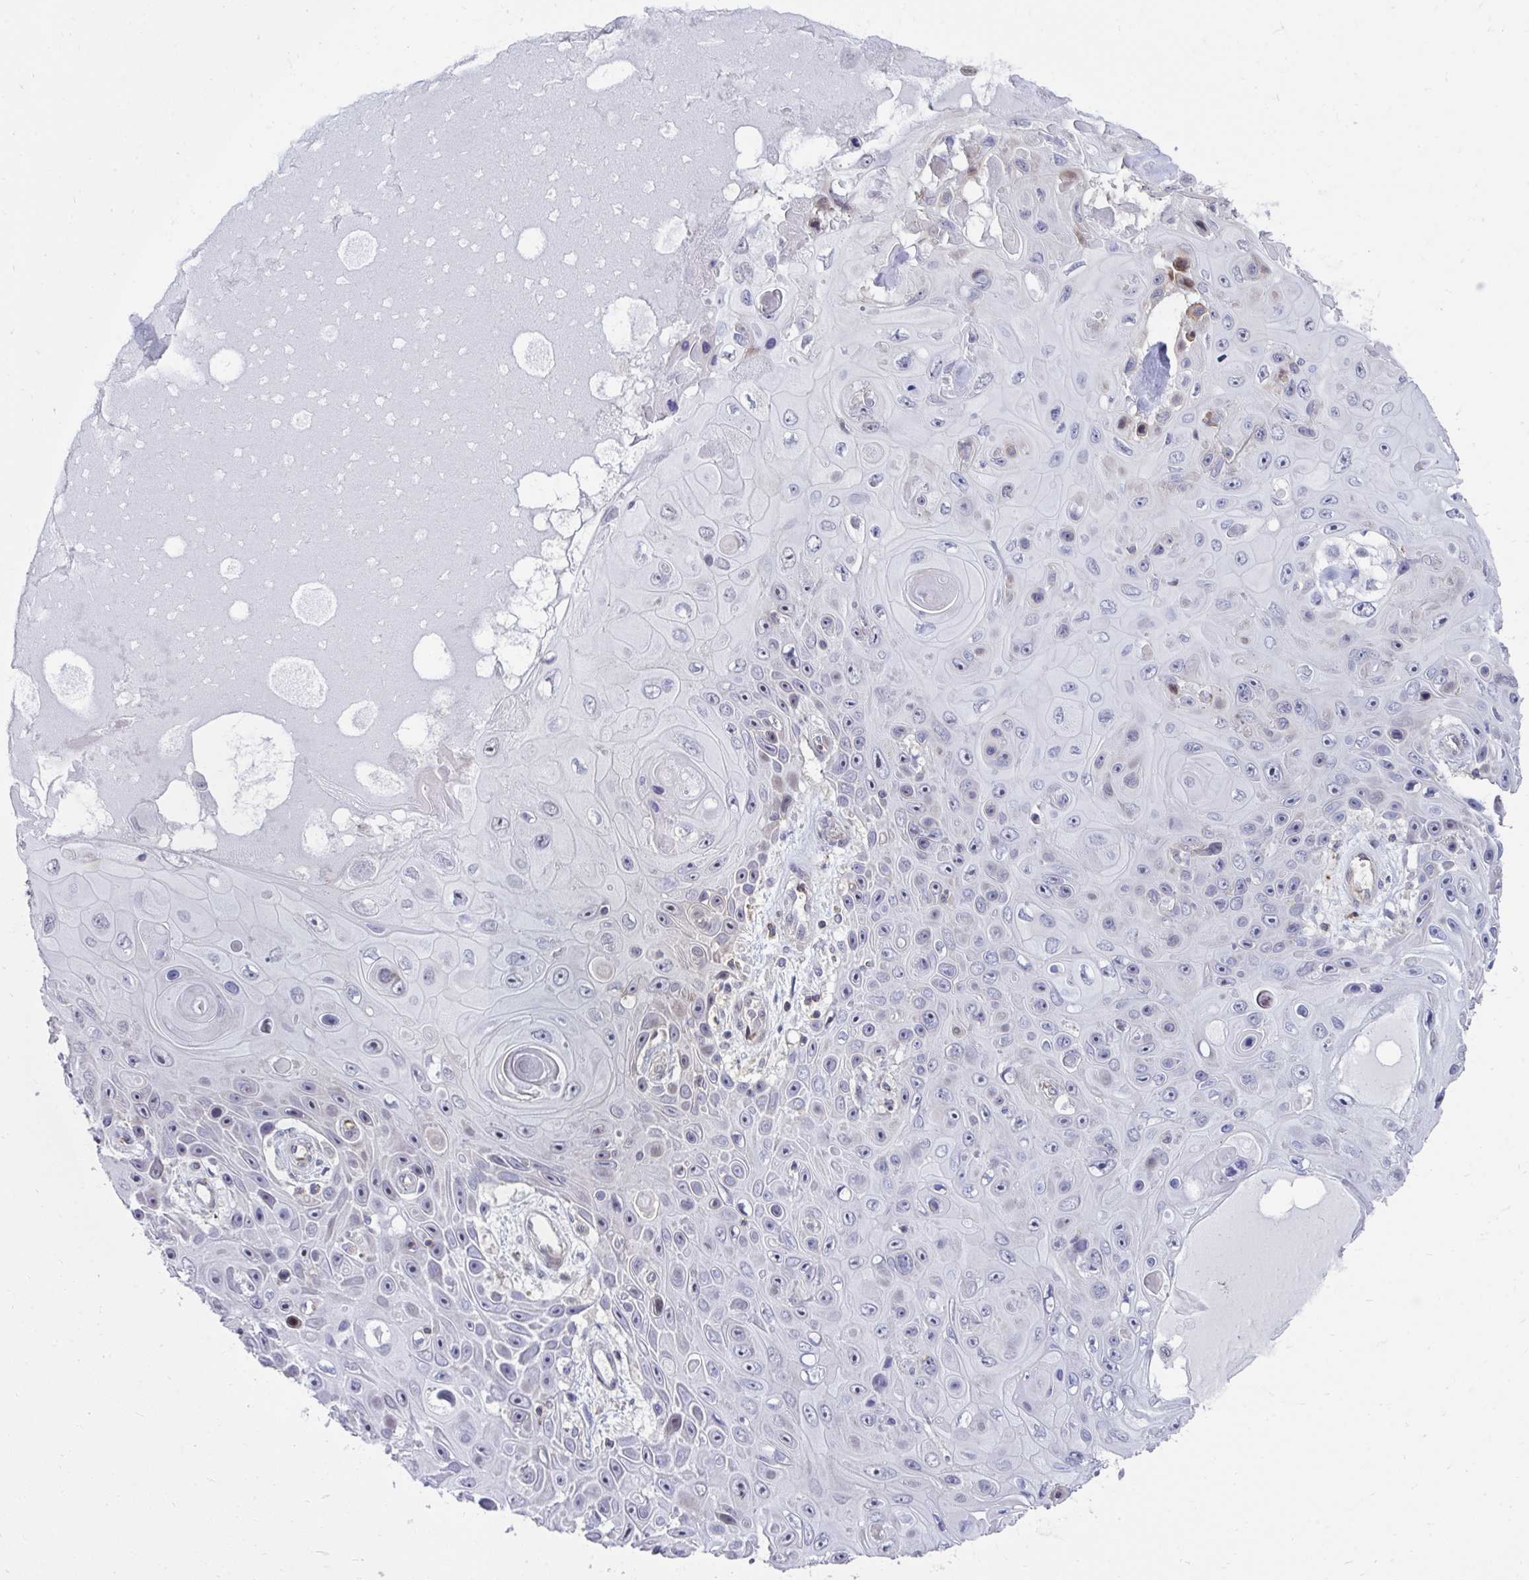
{"staining": {"intensity": "negative", "quantity": "none", "location": "none"}, "tissue": "skin cancer", "cell_type": "Tumor cells", "image_type": "cancer", "snomed": [{"axis": "morphology", "description": "Squamous cell carcinoma, NOS"}, {"axis": "topography", "description": "Skin"}], "caption": "This is an IHC micrograph of human skin squamous cell carcinoma. There is no positivity in tumor cells.", "gene": "FOXN3", "patient": {"sex": "male", "age": 82}}